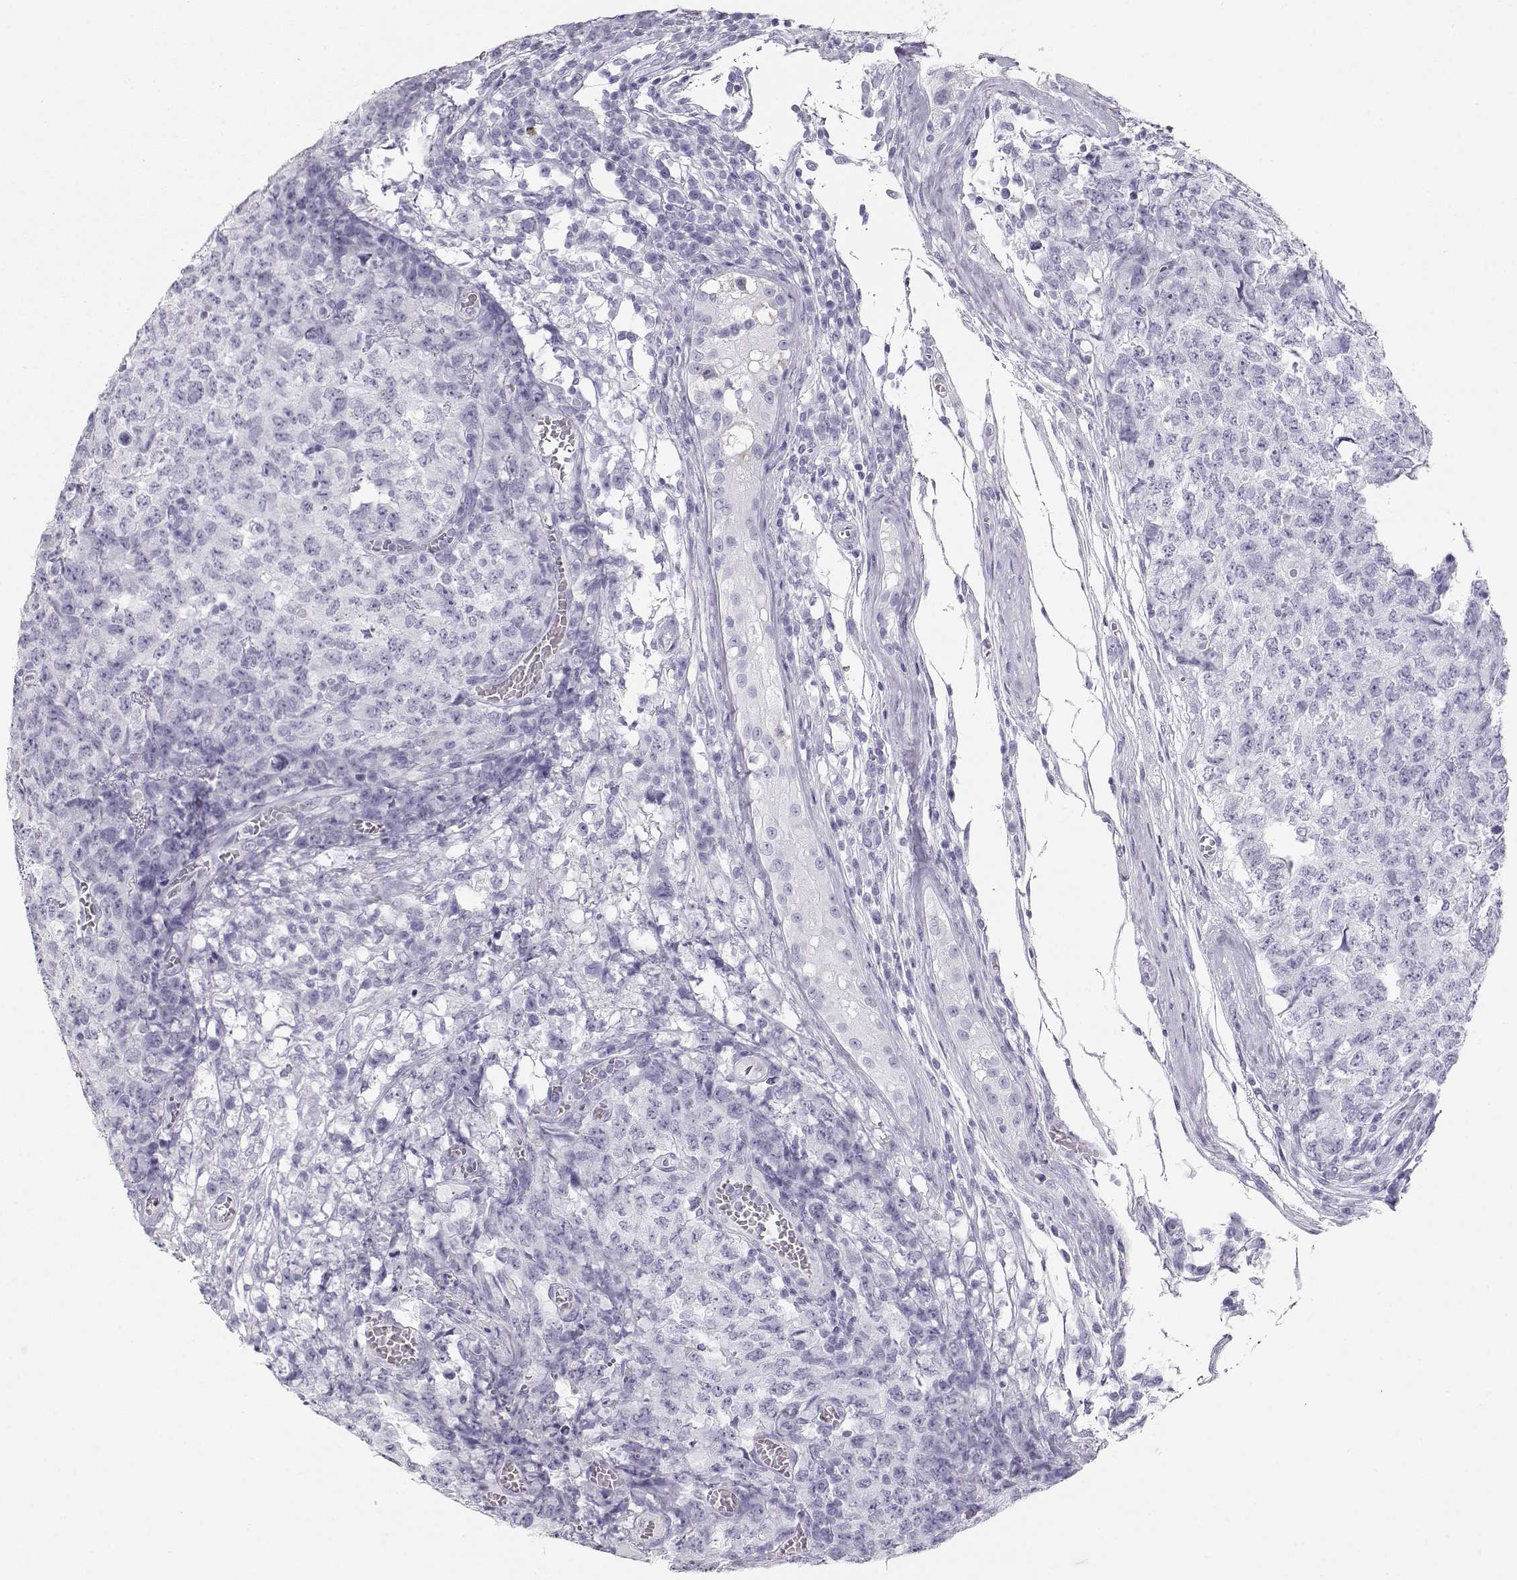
{"staining": {"intensity": "negative", "quantity": "none", "location": "none"}, "tissue": "testis cancer", "cell_type": "Tumor cells", "image_type": "cancer", "snomed": [{"axis": "morphology", "description": "Carcinoma, Embryonal, NOS"}, {"axis": "topography", "description": "Testis"}], "caption": "IHC histopathology image of neoplastic tissue: human testis embryonal carcinoma stained with DAB shows no significant protein staining in tumor cells.", "gene": "MAGEC1", "patient": {"sex": "male", "age": 23}}